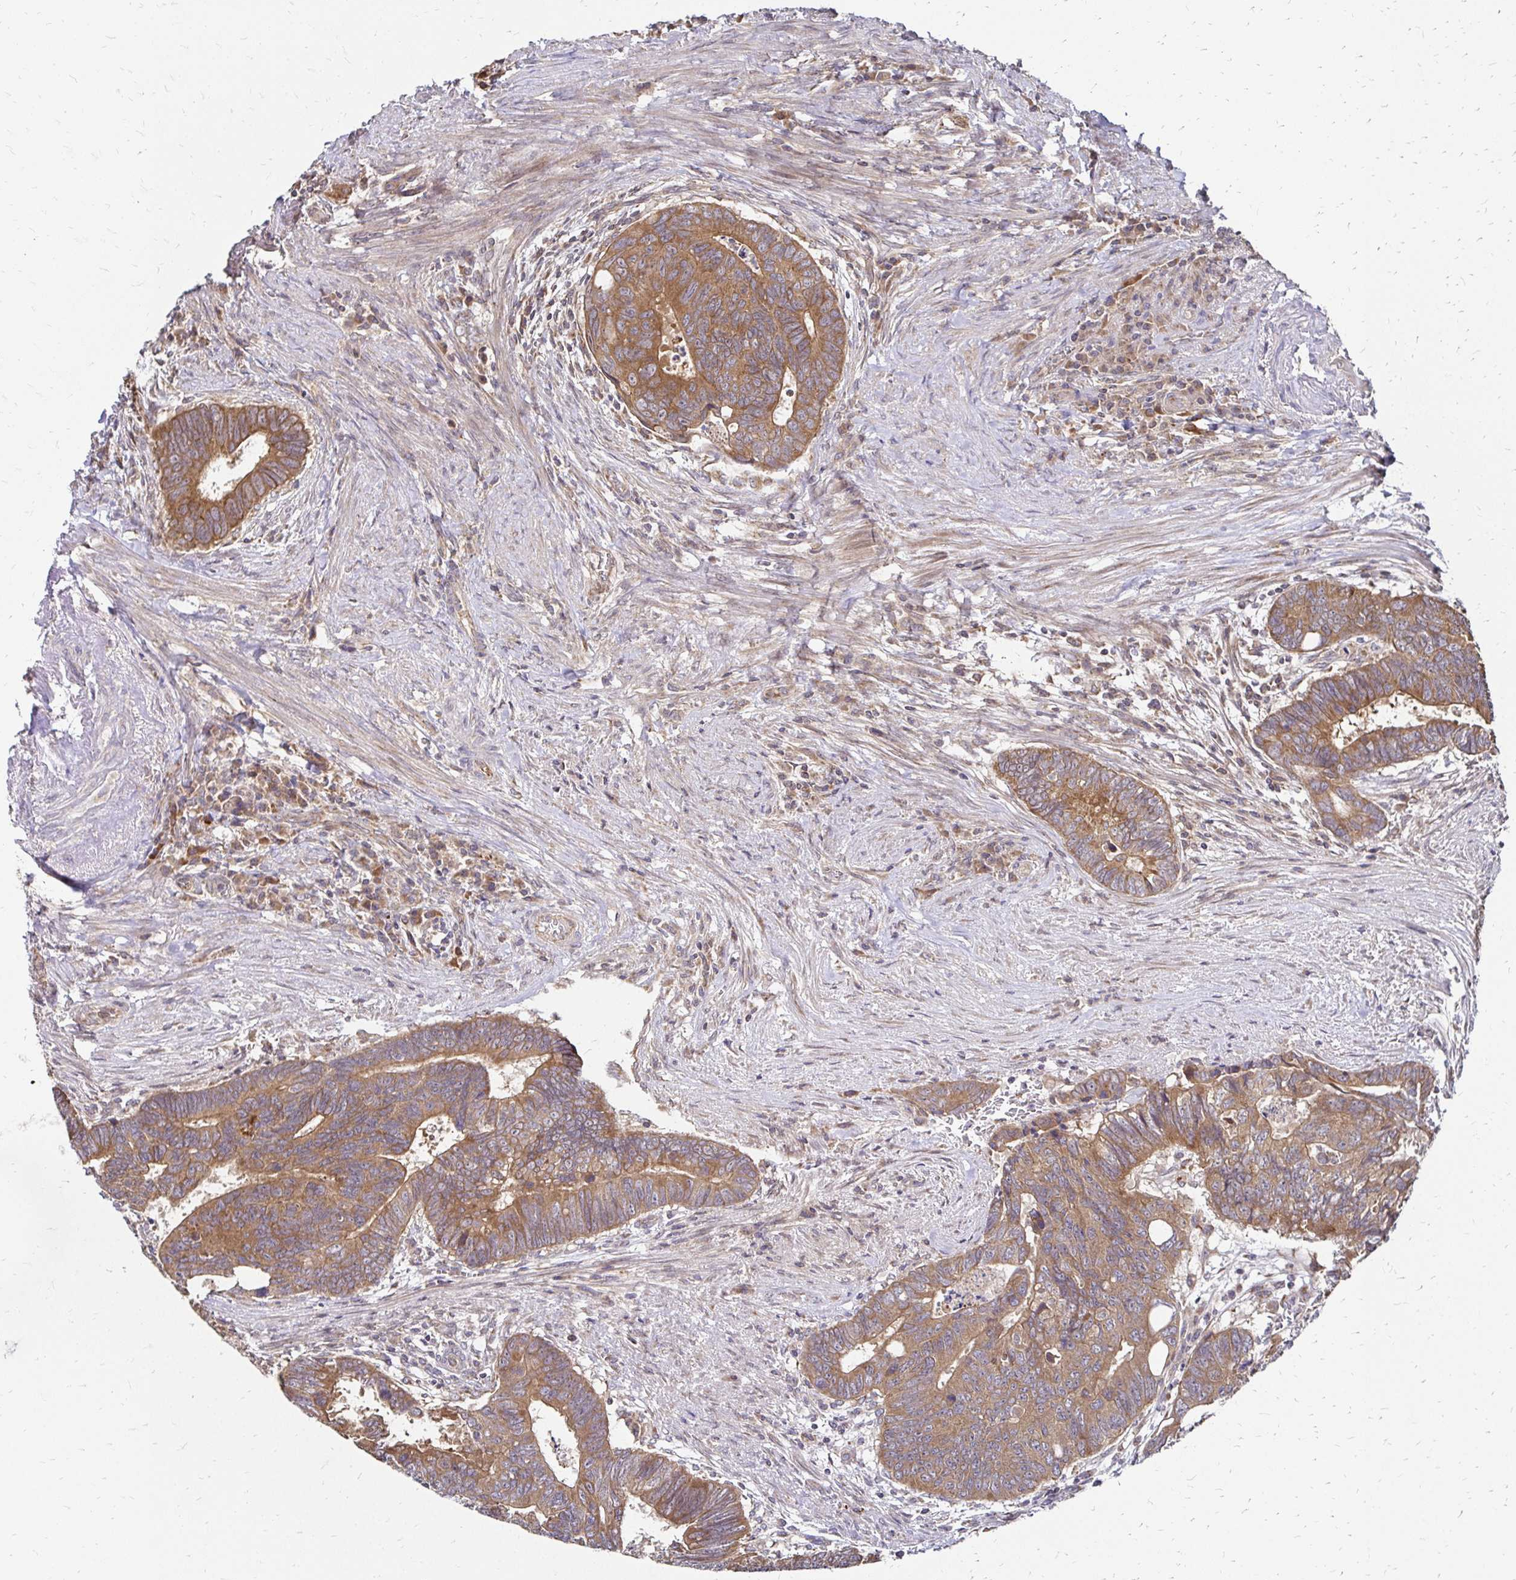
{"staining": {"intensity": "moderate", "quantity": ">75%", "location": "cytoplasmic/membranous"}, "tissue": "colorectal cancer", "cell_type": "Tumor cells", "image_type": "cancer", "snomed": [{"axis": "morphology", "description": "Adenocarcinoma, NOS"}, {"axis": "topography", "description": "Colon"}], "caption": "Protein staining of colorectal adenocarcinoma tissue displays moderate cytoplasmic/membranous expression in about >75% of tumor cells.", "gene": "ZW10", "patient": {"sex": "male", "age": 62}}